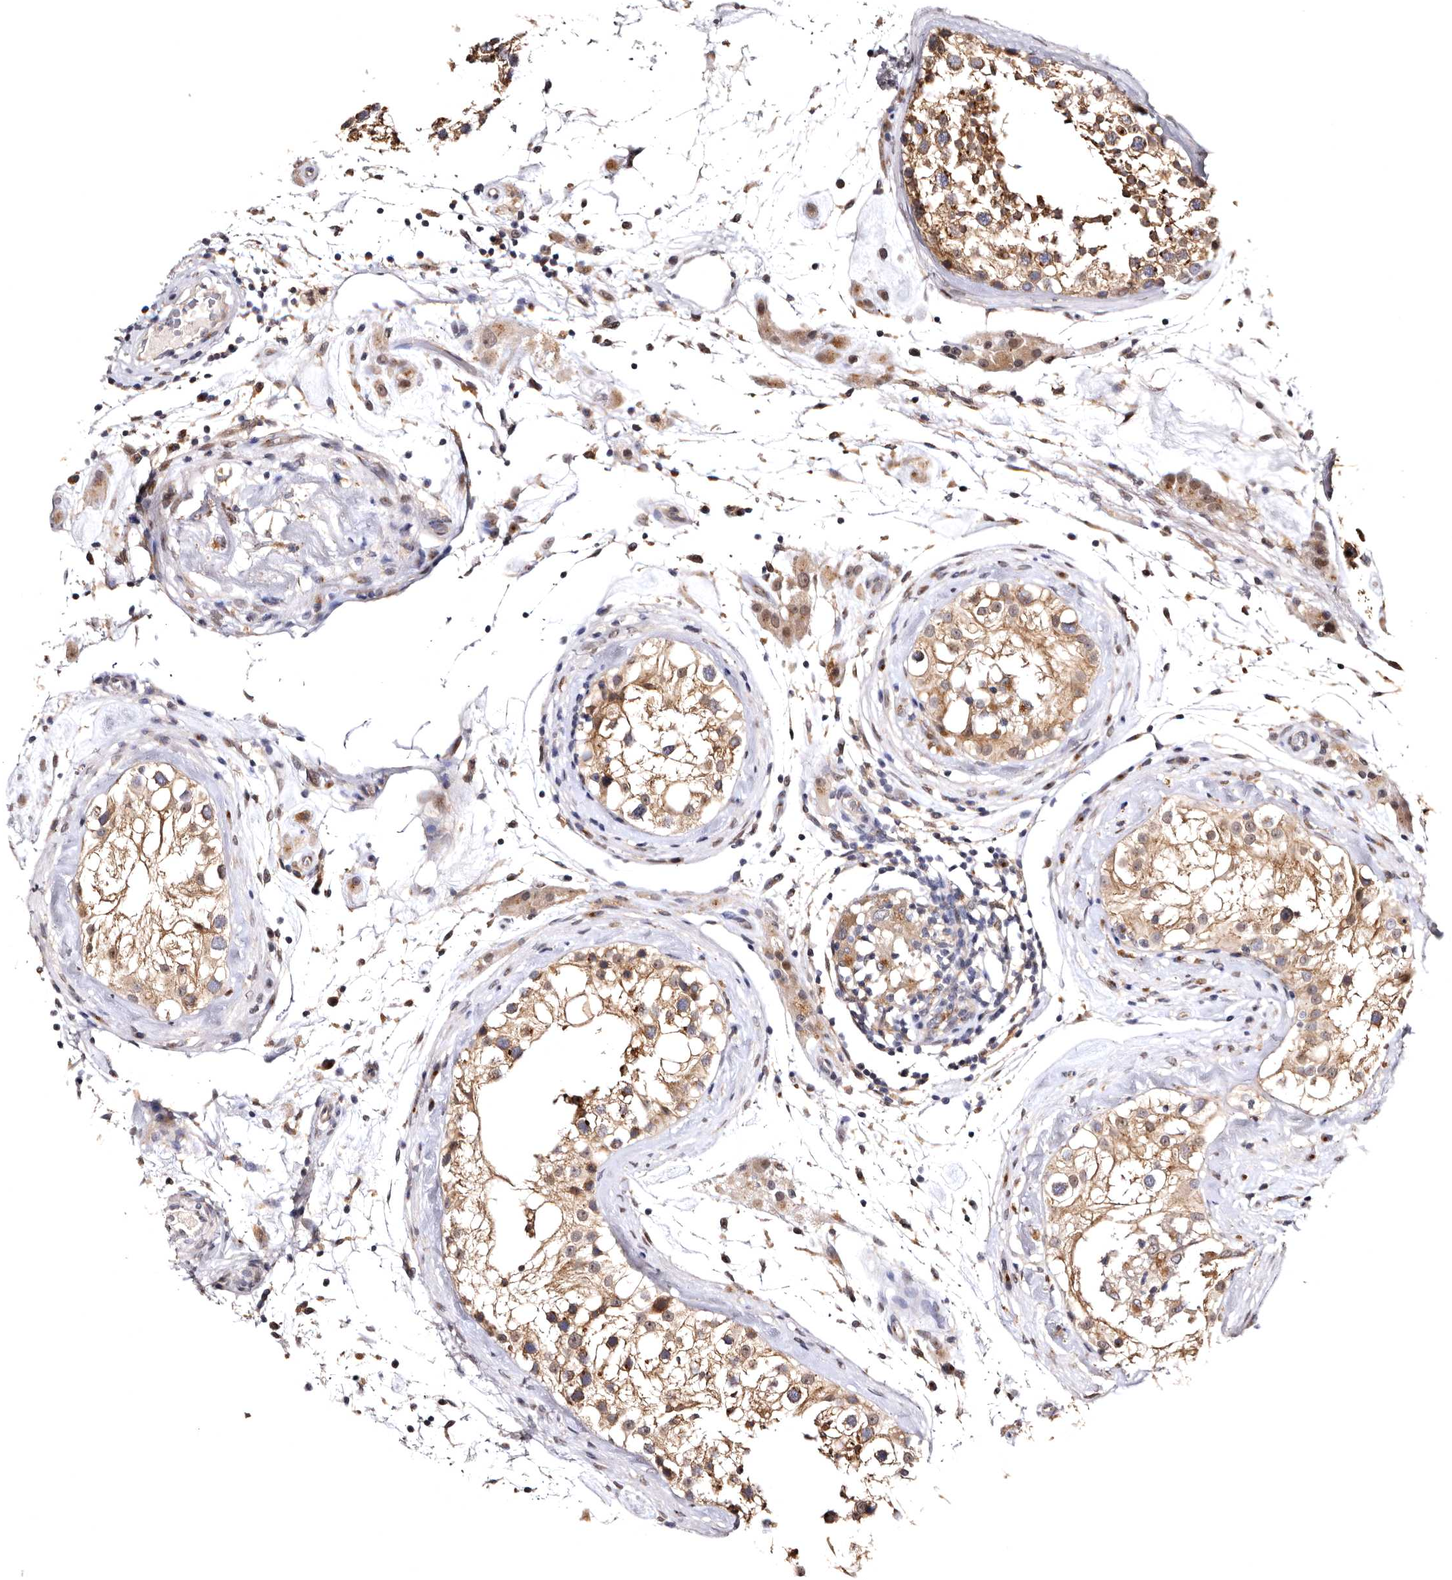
{"staining": {"intensity": "moderate", "quantity": ">75%", "location": "cytoplasmic/membranous"}, "tissue": "testis", "cell_type": "Cells in seminiferous ducts", "image_type": "normal", "snomed": [{"axis": "morphology", "description": "Normal tissue, NOS"}, {"axis": "topography", "description": "Testis"}], "caption": "The immunohistochemical stain shows moderate cytoplasmic/membranous staining in cells in seminiferous ducts of unremarkable testis.", "gene": "FAM91A1", "patient": {"sex": "male", "age": 46}}